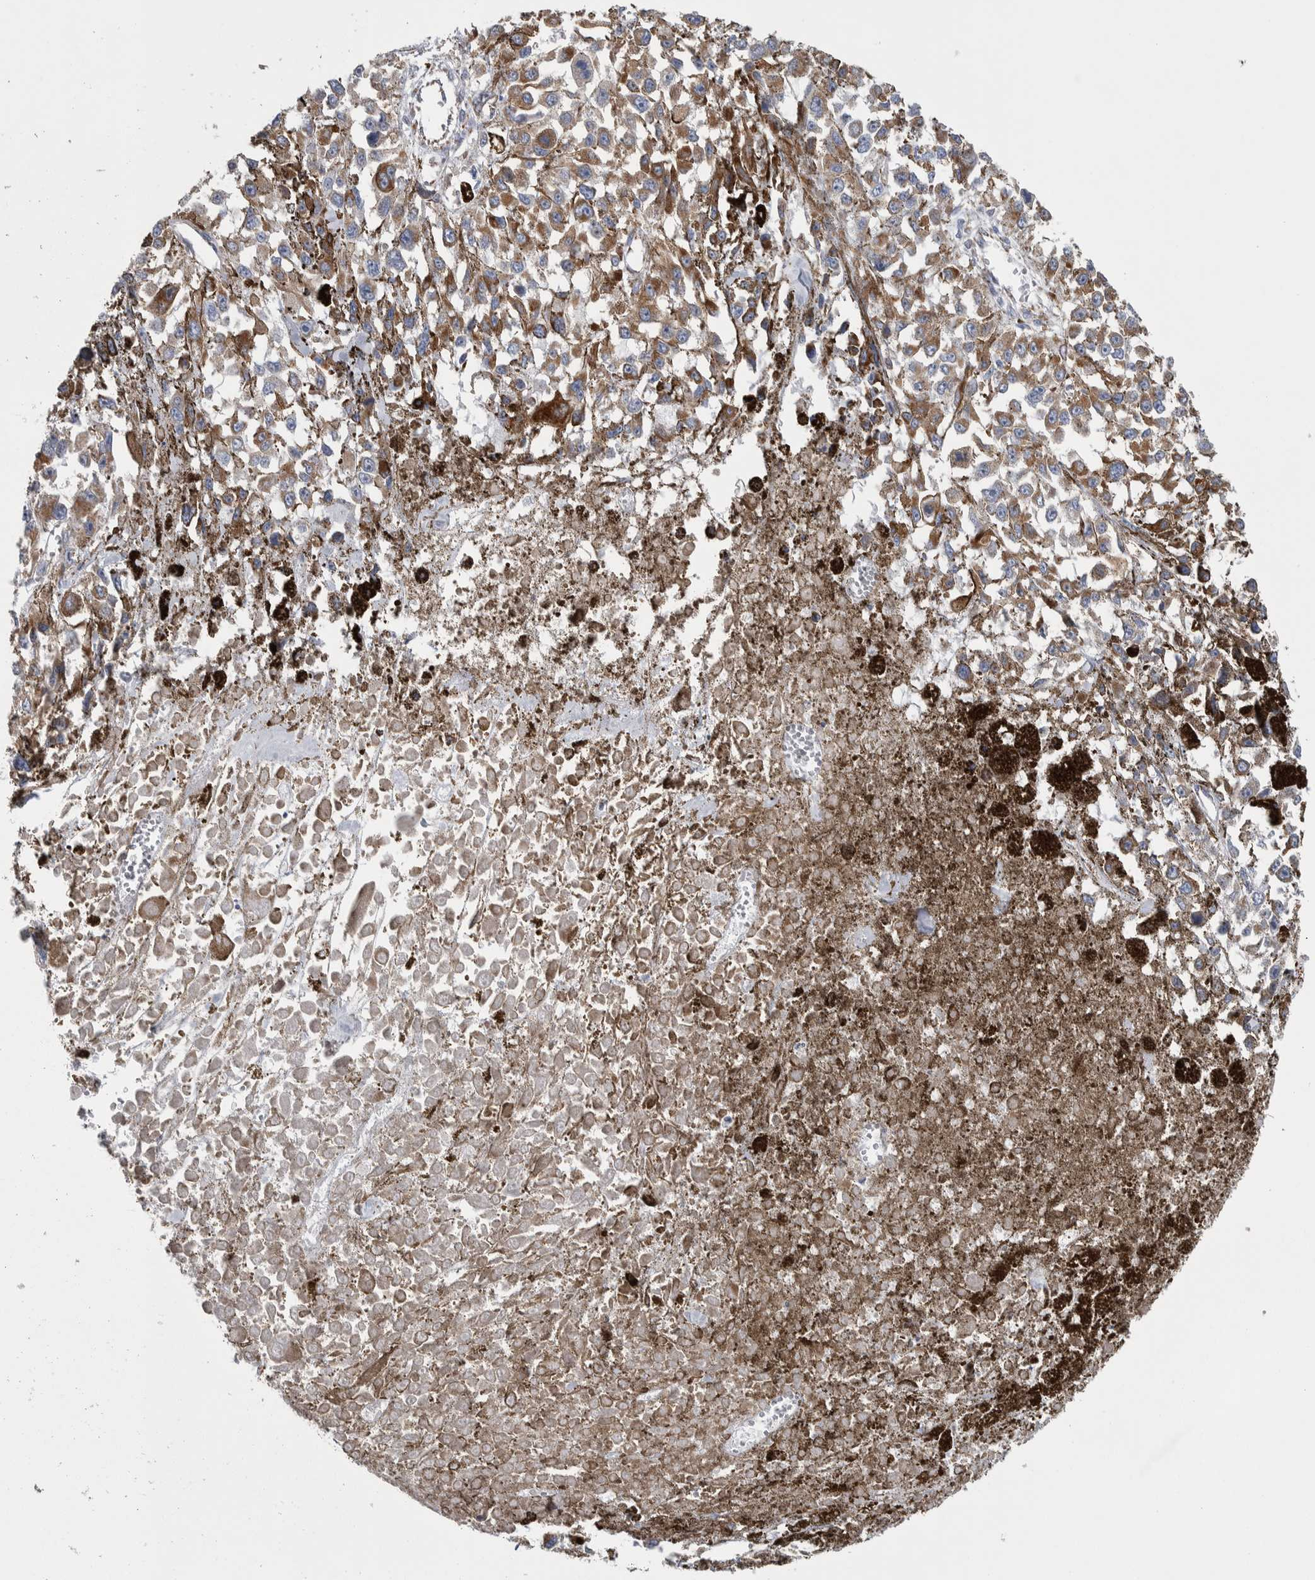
{"staining": {"intensity": "moderate", "quantity": ">75%", "location": "cytoplasmic/membranous"}, "tissue": "melanoma", "cell_type": "Tumor cells", "image_type": "cancer", "snomed": [{"axis": "morphology", "description": "Malignant melanoma, Metastatic site"}, {"axis": "topography", "description": "Lymph node"}], "caption": "Immunohistochemical staining of melanoma reveals medium levels of moderate cytoplasmic/membranous protein positivity in about >75% of tumor cells. (DAB IHC, brown staining for protein, blue staining for nuclei).", "gene": "ETFA", "patient": {"sex": "male", "age": 59}}